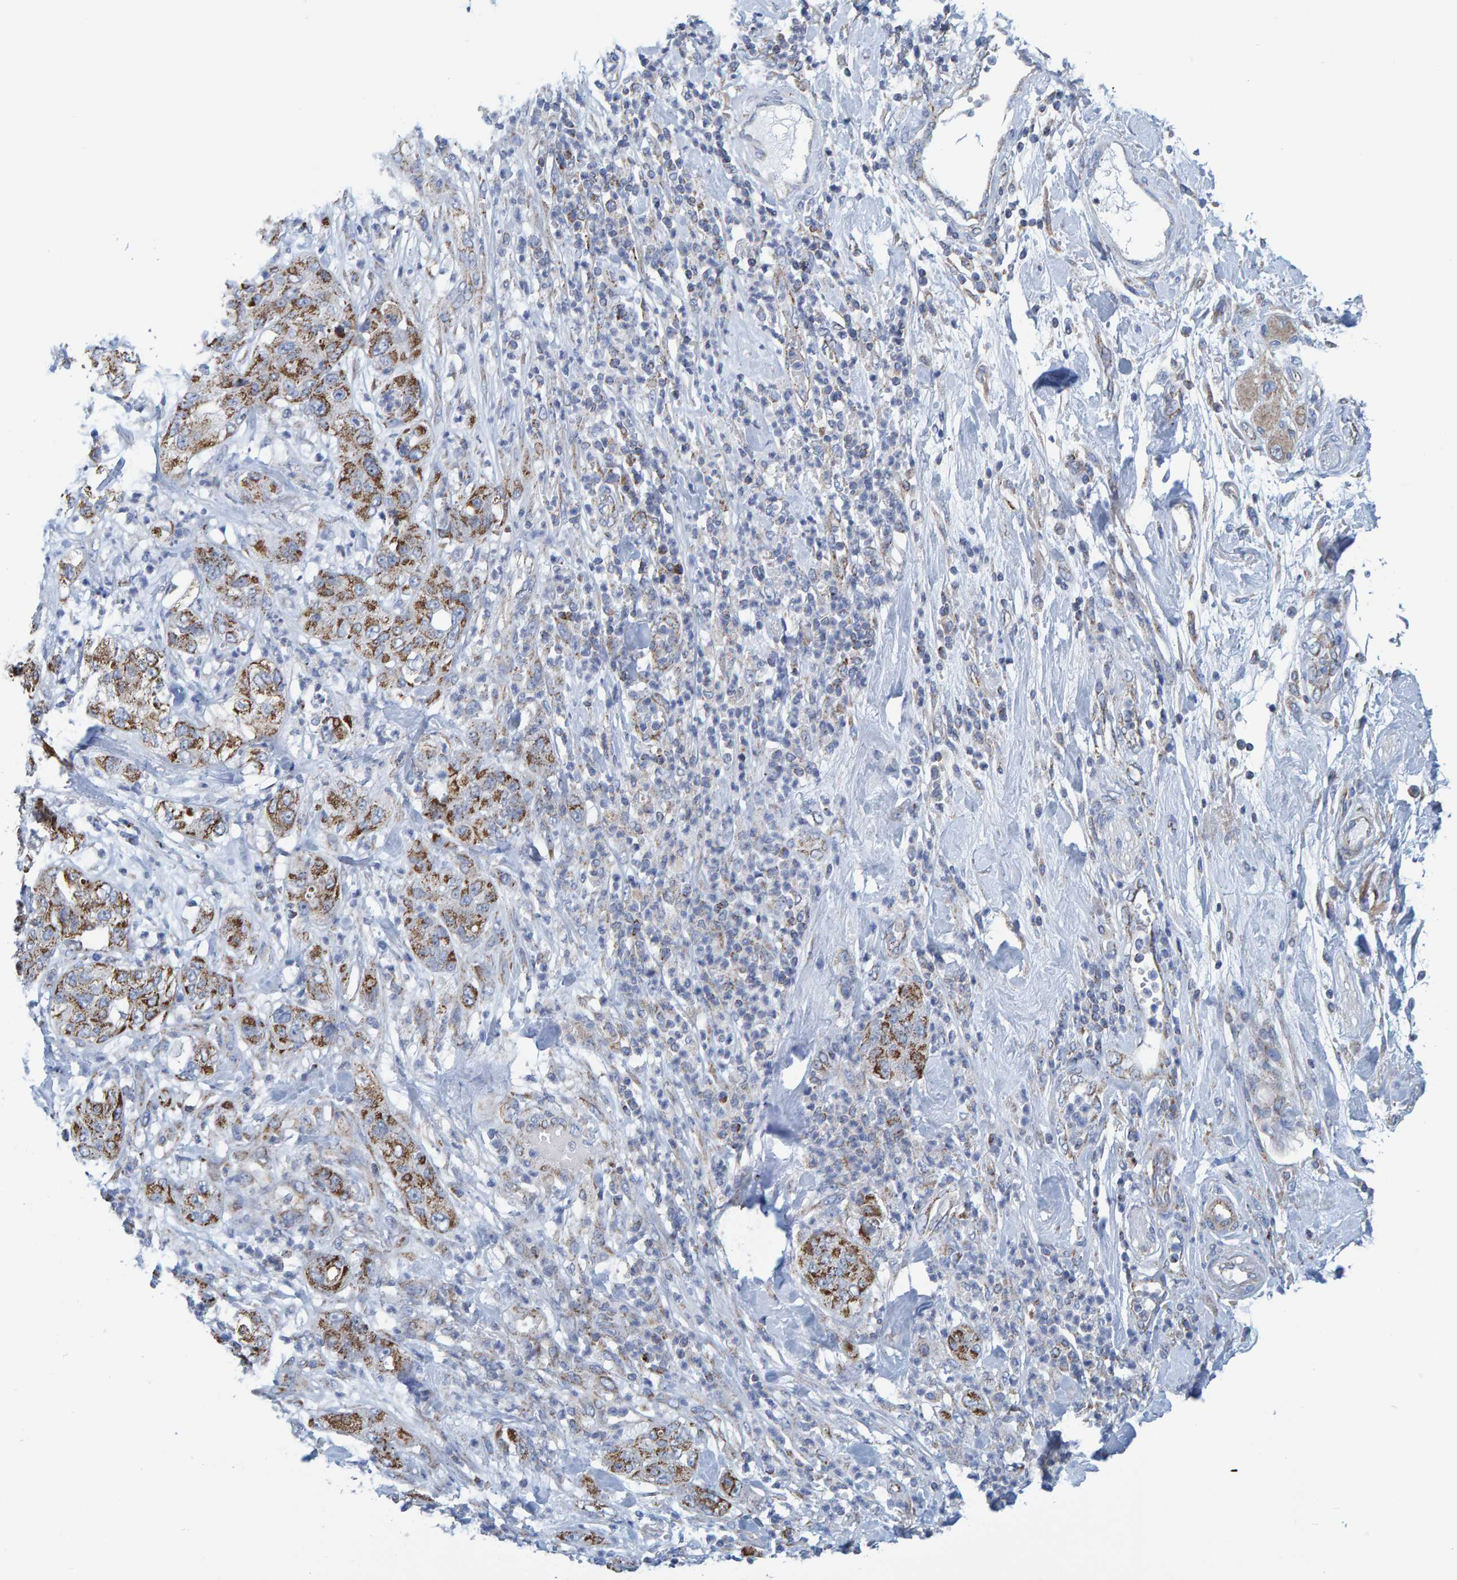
{"staining": {"intensity": "strong", "quantity": ">75%", "location": "cytoplasmic/membranous"}, "tissue": "pancreatic cancer", "cell_type": "Tumor cells", "image_type": "cancer", "snomed": [{"axis": "morphology", "description": "Adenocarcinoma, NOS"}, {"axis": "topography", "description": "Pancreas"}], "caption": "Protein staining by IHC demonstrates strong cytoplasmic/membranous staining in about >75% of tumor cells in pancreatic cancer (adenocarcinoma). (Brightfield microscopy of DAB IHC at high magnification).", "gene": "MRPS7", "patient": {"sex": "female", "age": 78}}